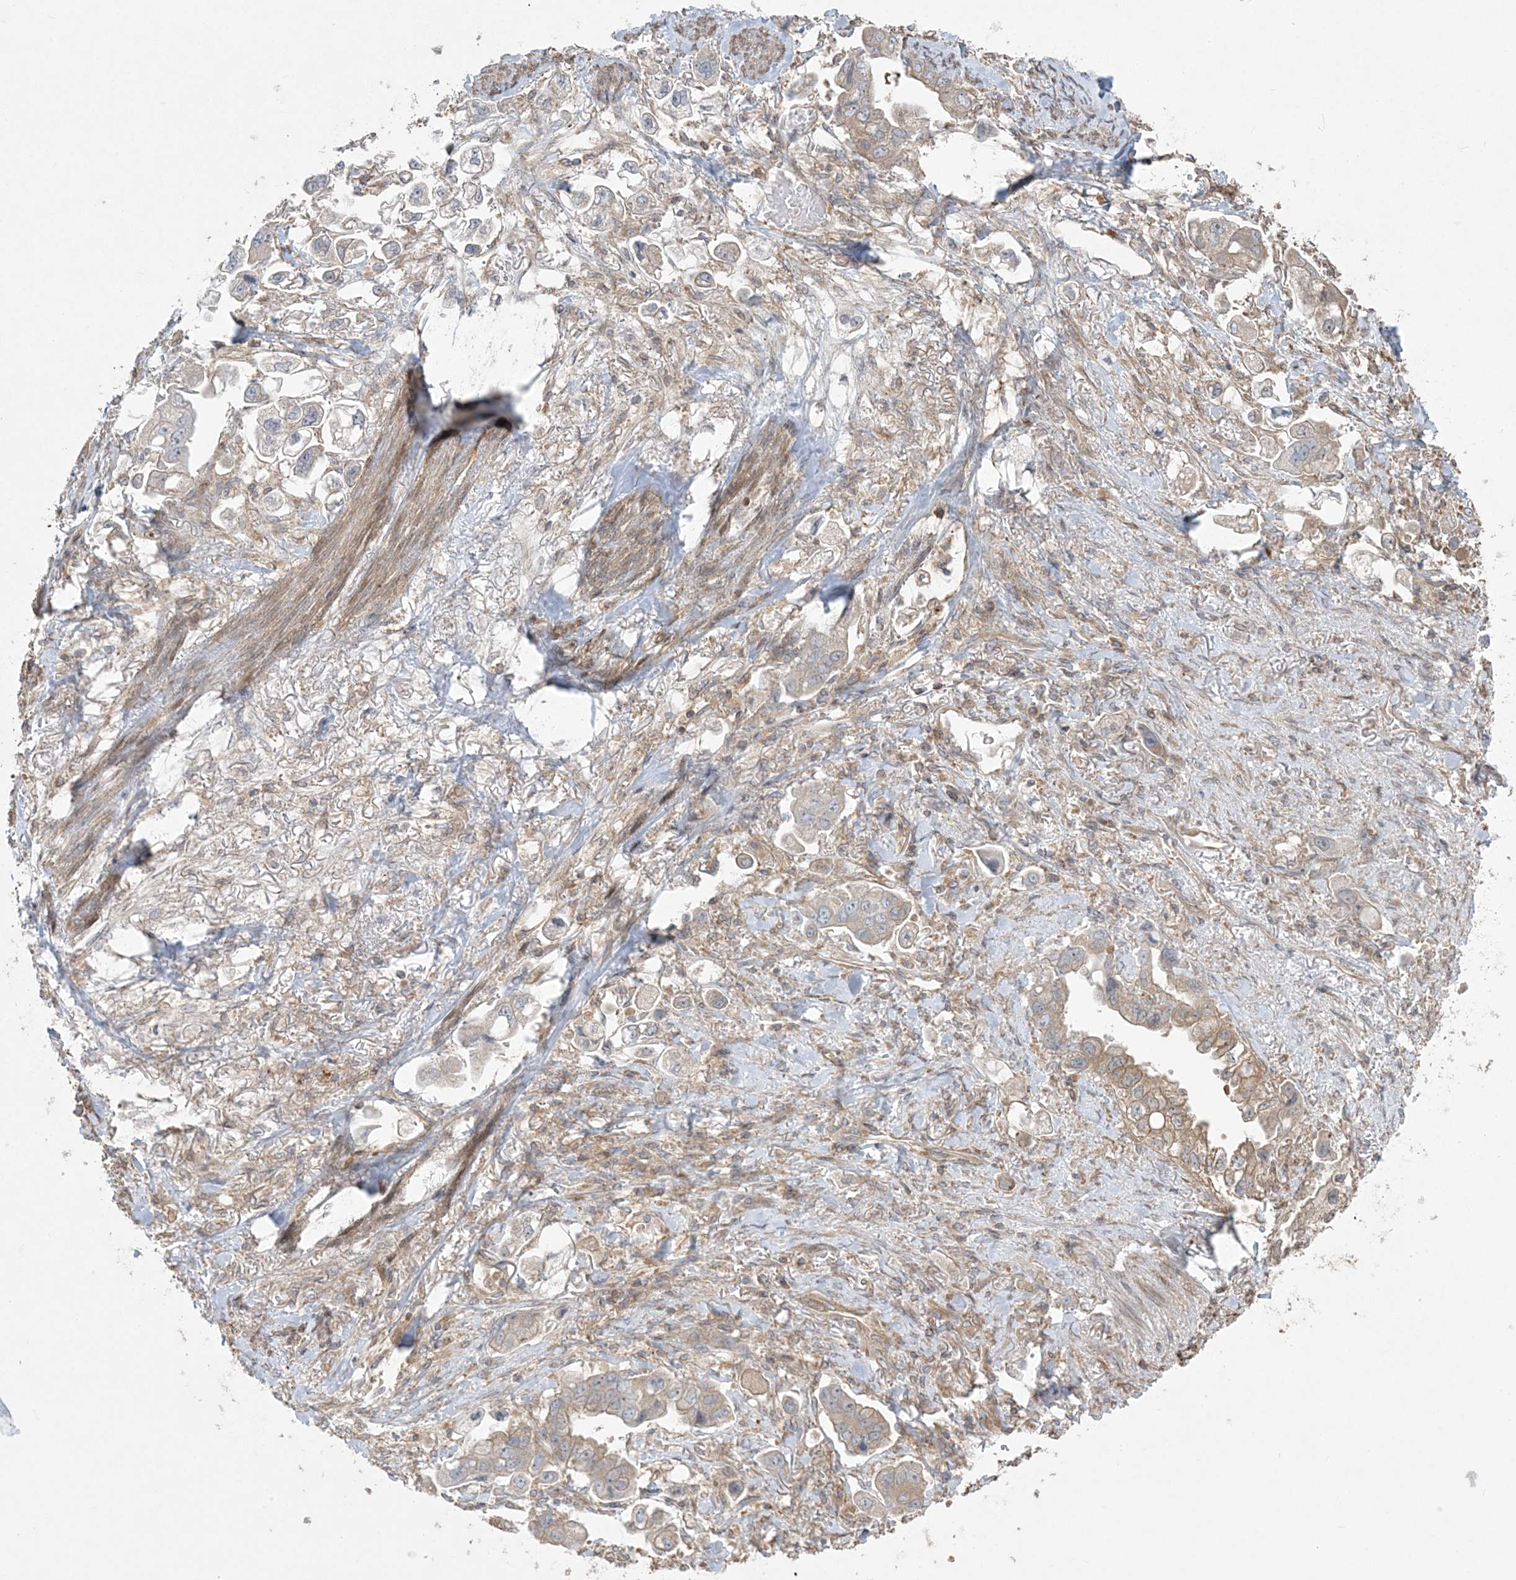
{"staining": {"intensity": "moderate", "quantity": ">75%", "location": "cytoplasmic/membranous"}, "tissue": "stomach cancer", "cell_type": "Tumor cells", "image_type": "cancer", "snomed": [{"axis": "morphology", "description": "Adenocarcinoma, NOS"}, {"axis": "topography", "description": "Stomach"}], "caption": "Stomach cancer stained with DAB (3,3'-diaminobenzidine) IHC exhibits medium levels of moderate cytoplasmic/membranous positivity in approximately >75% of tumor cells.", "gene": "ZC3H6", "patient": {"sex": "male", "age": 62}}